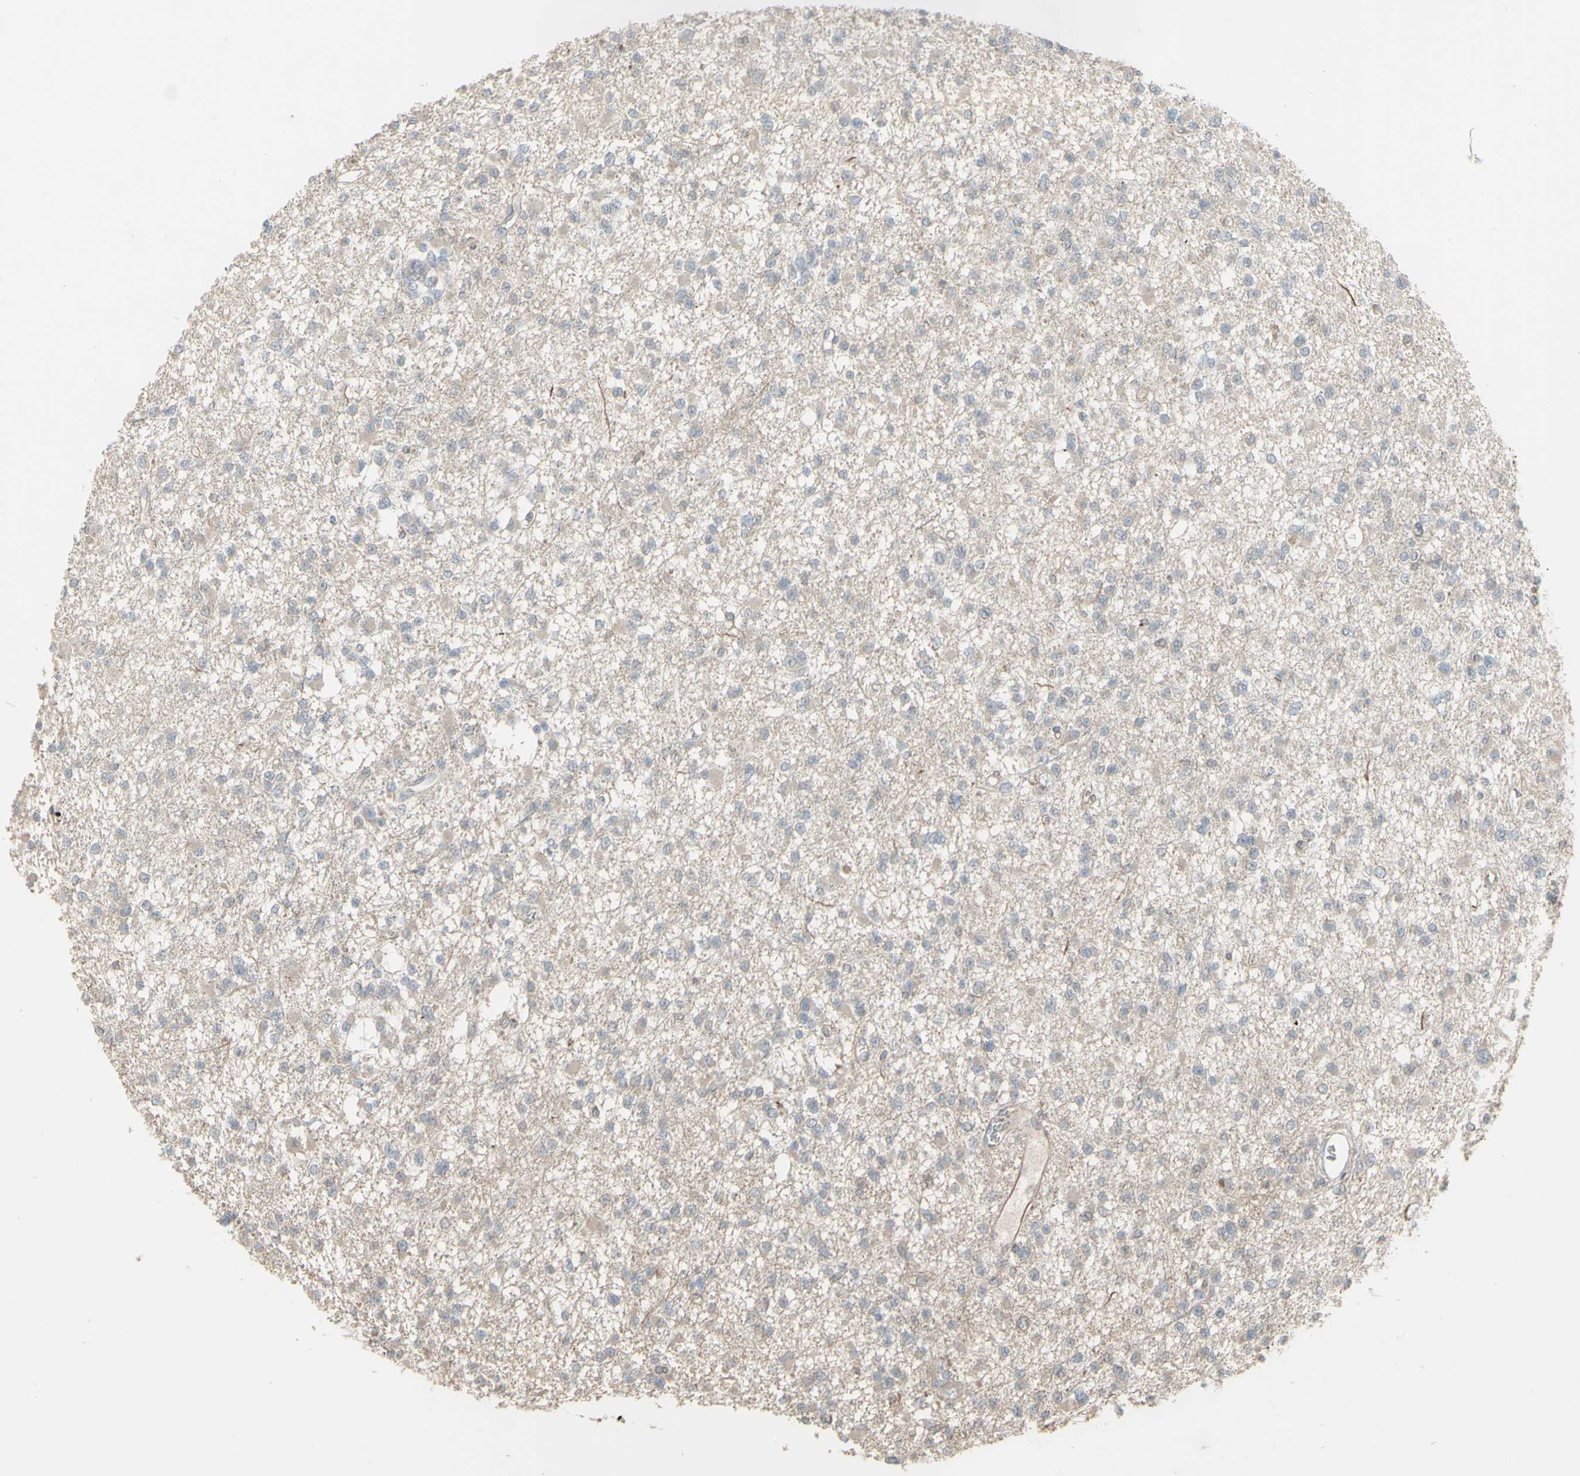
{"staining": {"intensity": "negative", "quantity": "none", "location": "none"}, "tissue": "glioma", "cell_type": "Tumor cells", "image_type": "cancer", "snomed": [{"axis": "morphology", "description": "Glioma, malignant, Low grade"}, {"axis": "topography", "description": "Brain"}], "caption": "High magnification brightfield microscopy of glioma stained with DAB (3,3'-diaminobenzidine) (brown) and counterstained with hematoxylin (blue): tumor cells show no significant positivity. (DAB IHC with hematoxylin counter stain).", "gene": "CSK", "patient": {"sex": "female", "age": 22}}